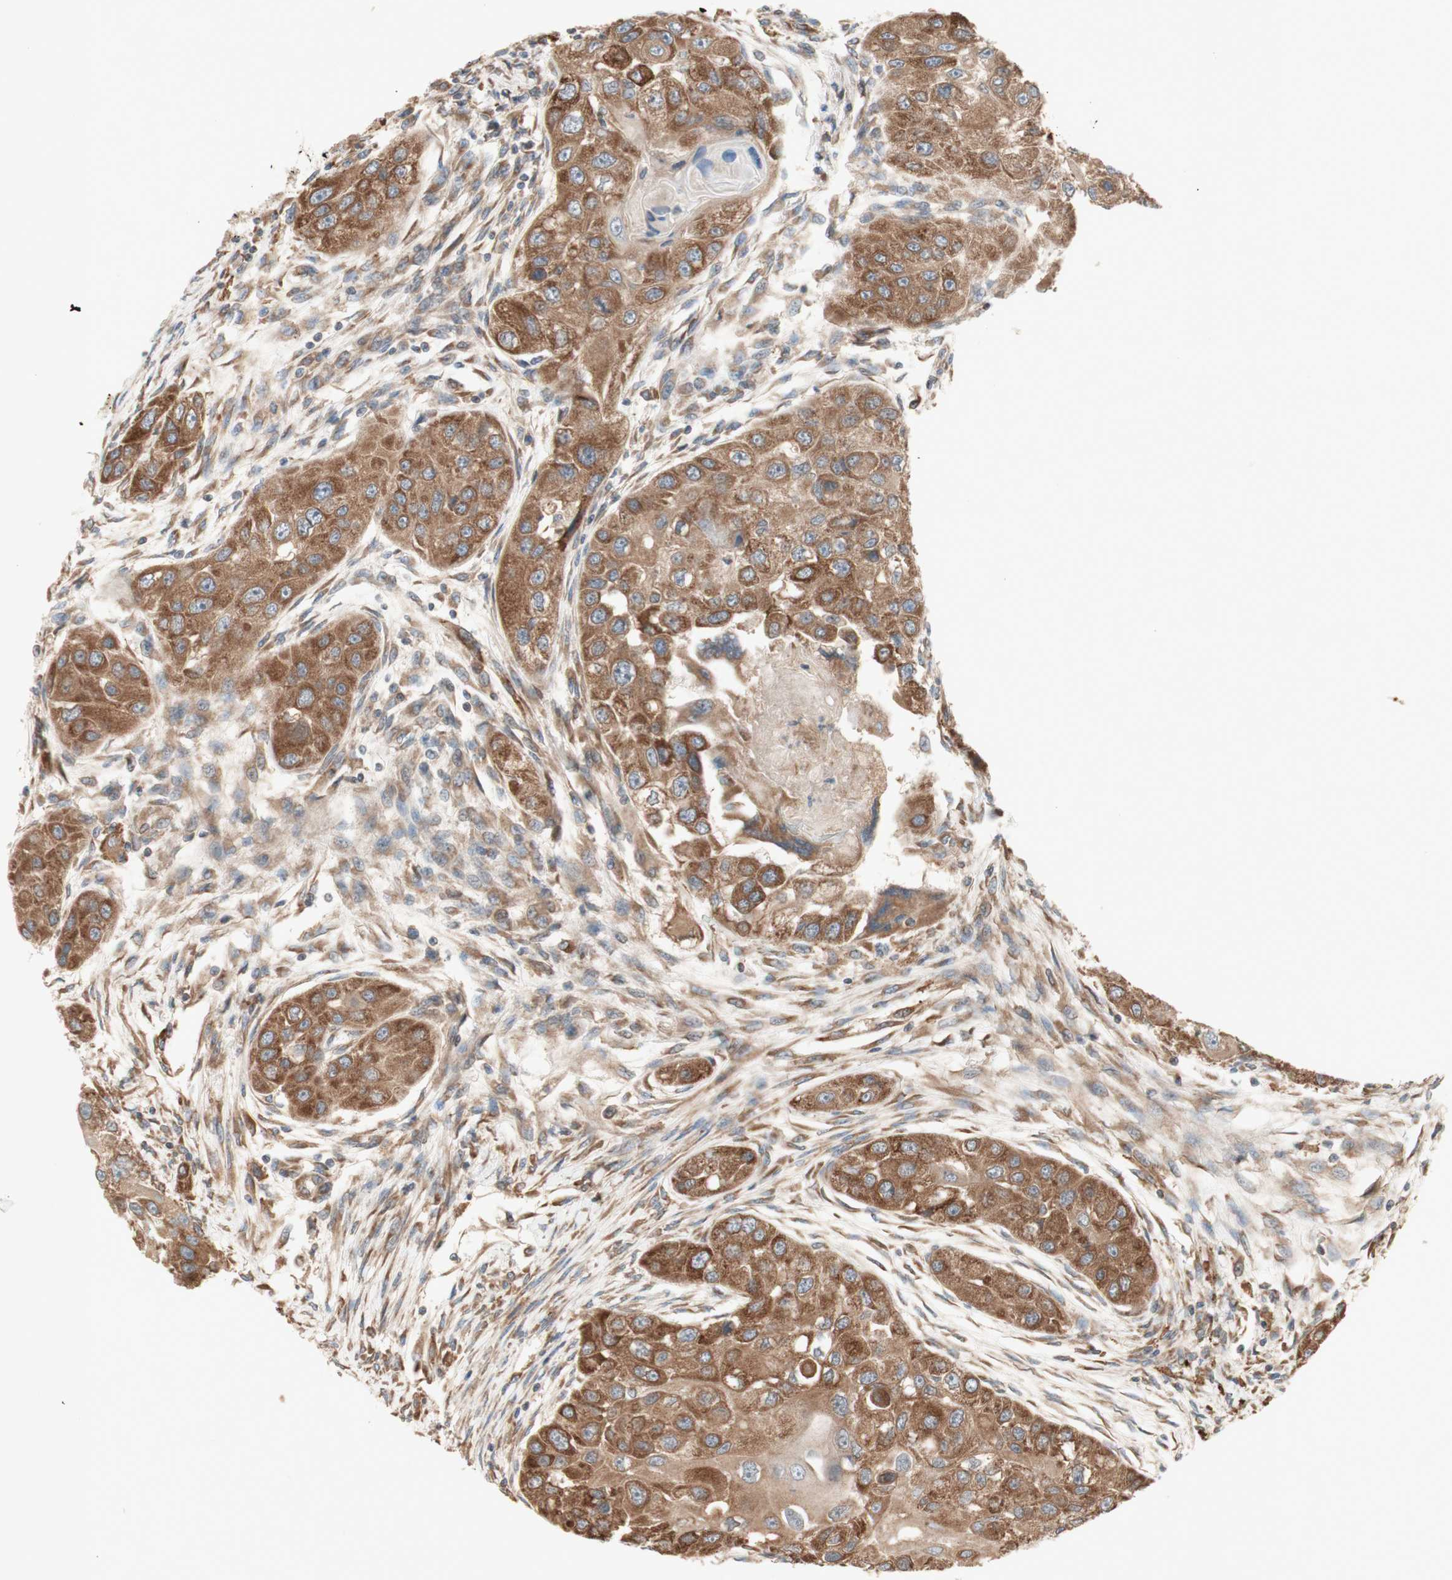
{"staining": {"intensity": "moderate", "quantity": ">75%", "location": "cytoplasmic/membranous"}, "tissue": "head and neck cancer", "cell_type": "Tumor cells", "image_type": "cancer", "snomed": [{"axis": "morphology", "description": "Normal tissue, NOS"}, {"axis": "morphology", "description": "Squamous cell carcinoma, NOS"}, {"axis": "topography", "description": "Skeletal muscle"}, {"axis": "topography", "description": "Head-Neck"}], "caption": "High-magnification brightfield microscopy of head and neck cancer stained with DAB (brown) and counterstained with hematoxylin (blue). tumor cells exhibit moderate cytoplasmic/membranous staining is present in approximately>75% of cells. (DAB IHC with brightfield microscopy, high magnification).", "gene": "SOCS2", "patient": {"sex": "male", "age": 51}}